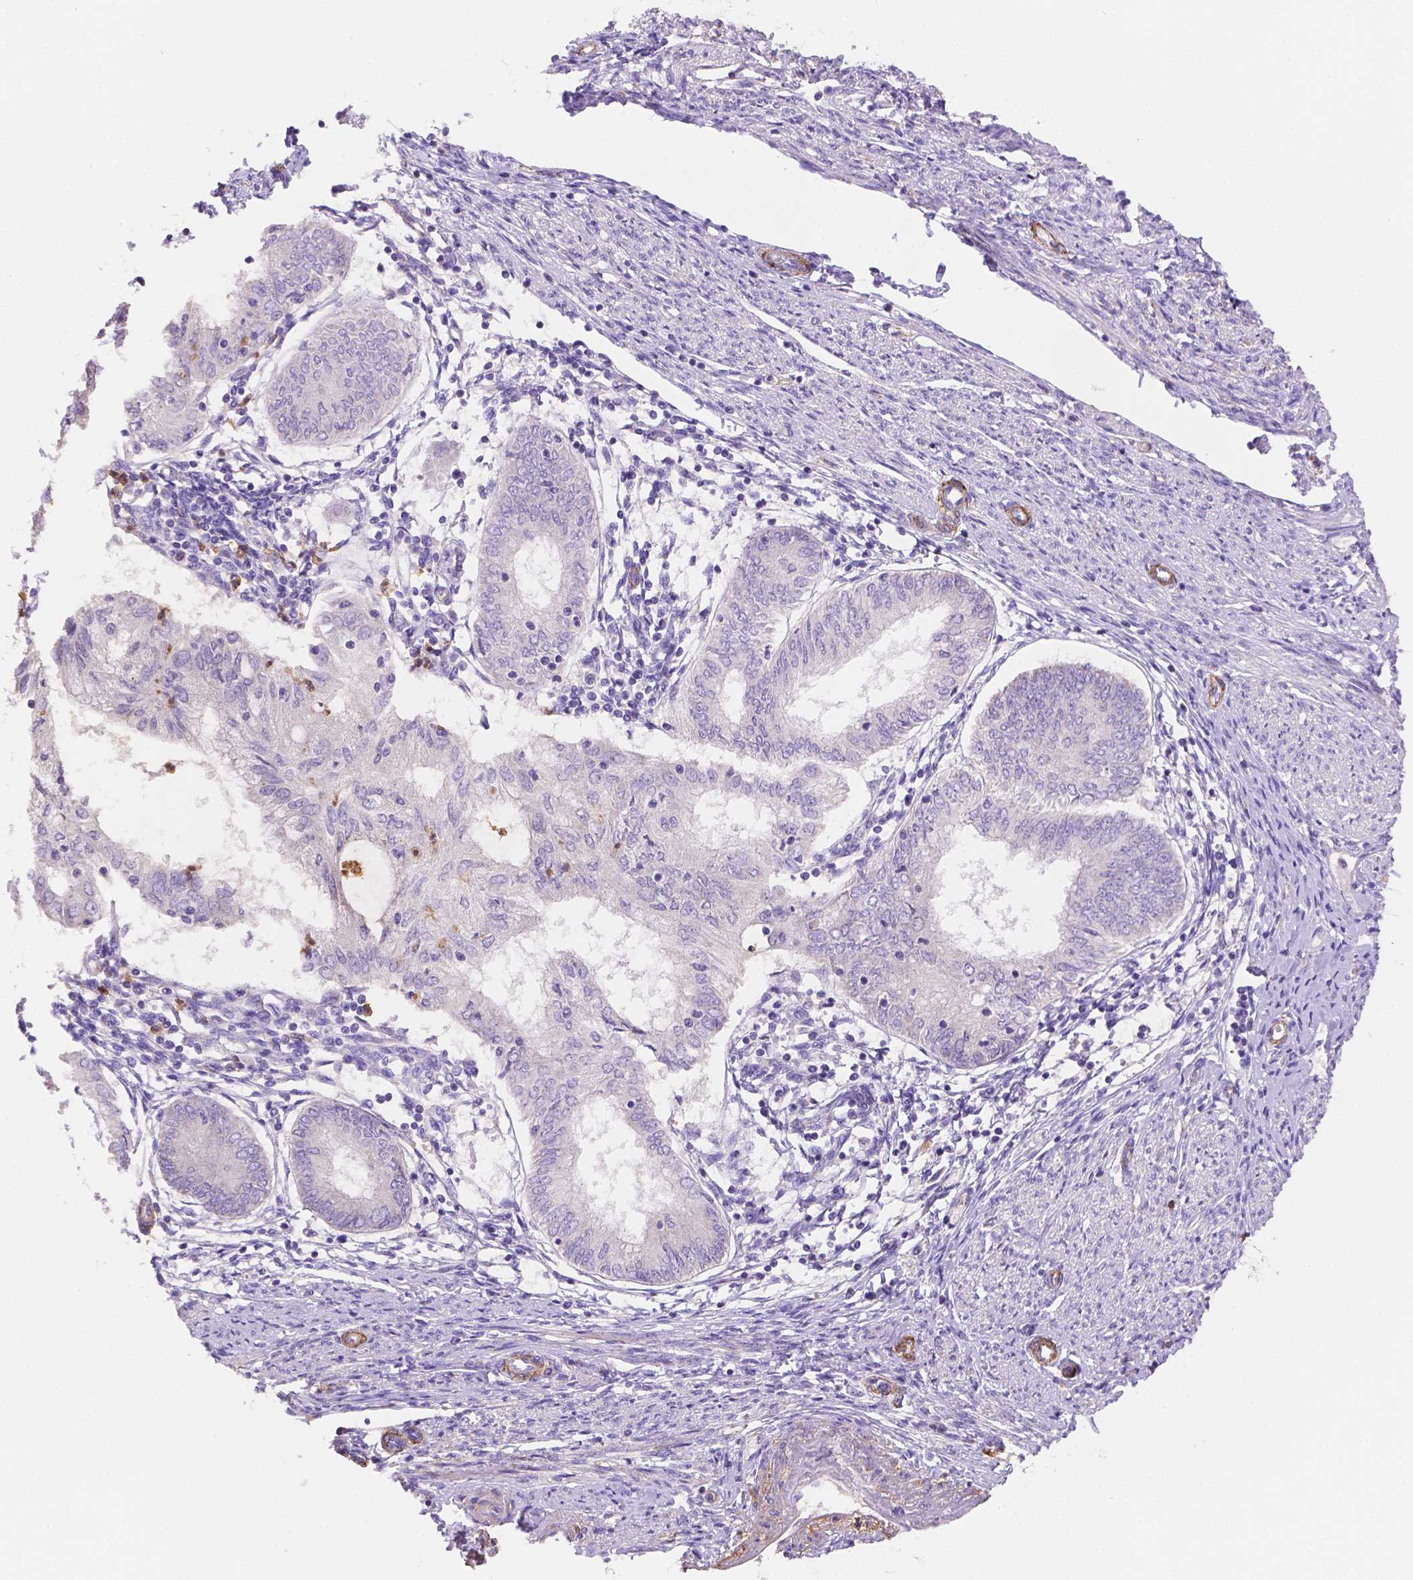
{"staining": {"intensity": "negative", "quantity": "none", "location": "none"}, "tissue": "endometrial cancer", "cell_type": "Tumor cells", "image_type": "cancer", "snomed": [{"axis": "morphology", "description": "Adenocarcinoma, NOS"}, {"axis": "topography", "description": "Endometrium"}], "caption": "This is an immunohistochemistry micrograph of endometrial adenocarcinoma. There is no staining in tumor cells.", "gene": "NXPE2", "patient": {"sex": "female", "age": 68}}